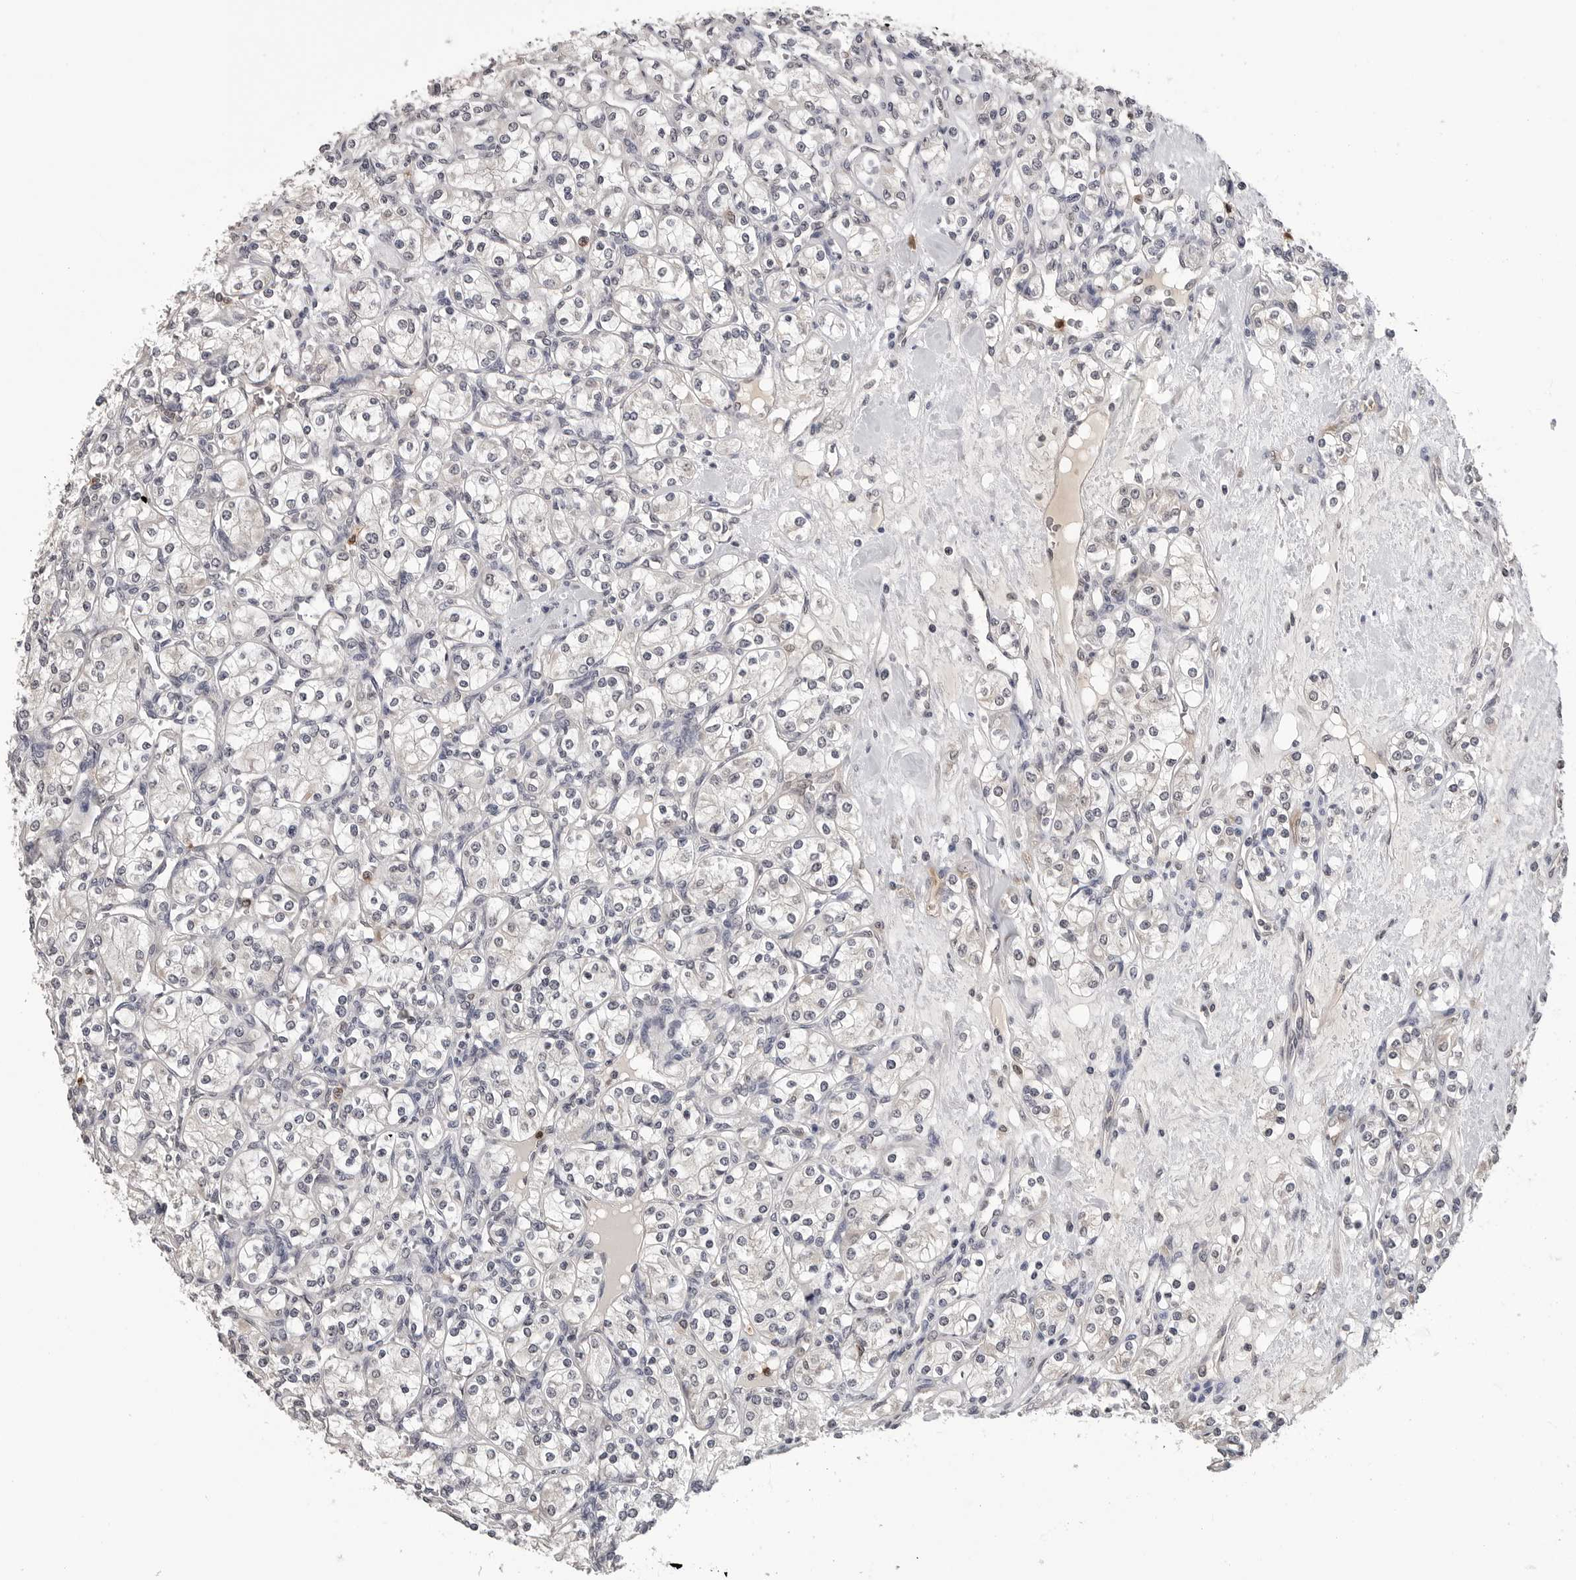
{"staining": {"intensity": "negative", "quantity": "none", "location": "none"}, "tissue": "renal cancer", "cell_type": "Tumor cells", "image_type": "cancer", "snomed": [{"axis": "morphology", "description": "Adenocarcinoma, NOS"}, {"axis": "topography", "description": "Kidney"}], "caption": "An immunohistochemistry histopathology image of renal cancer is shown. There is no staining in tumor cells of renal cancer.", "gene": "TRMT13", "patient": {"sex": "male", "age": 77}}